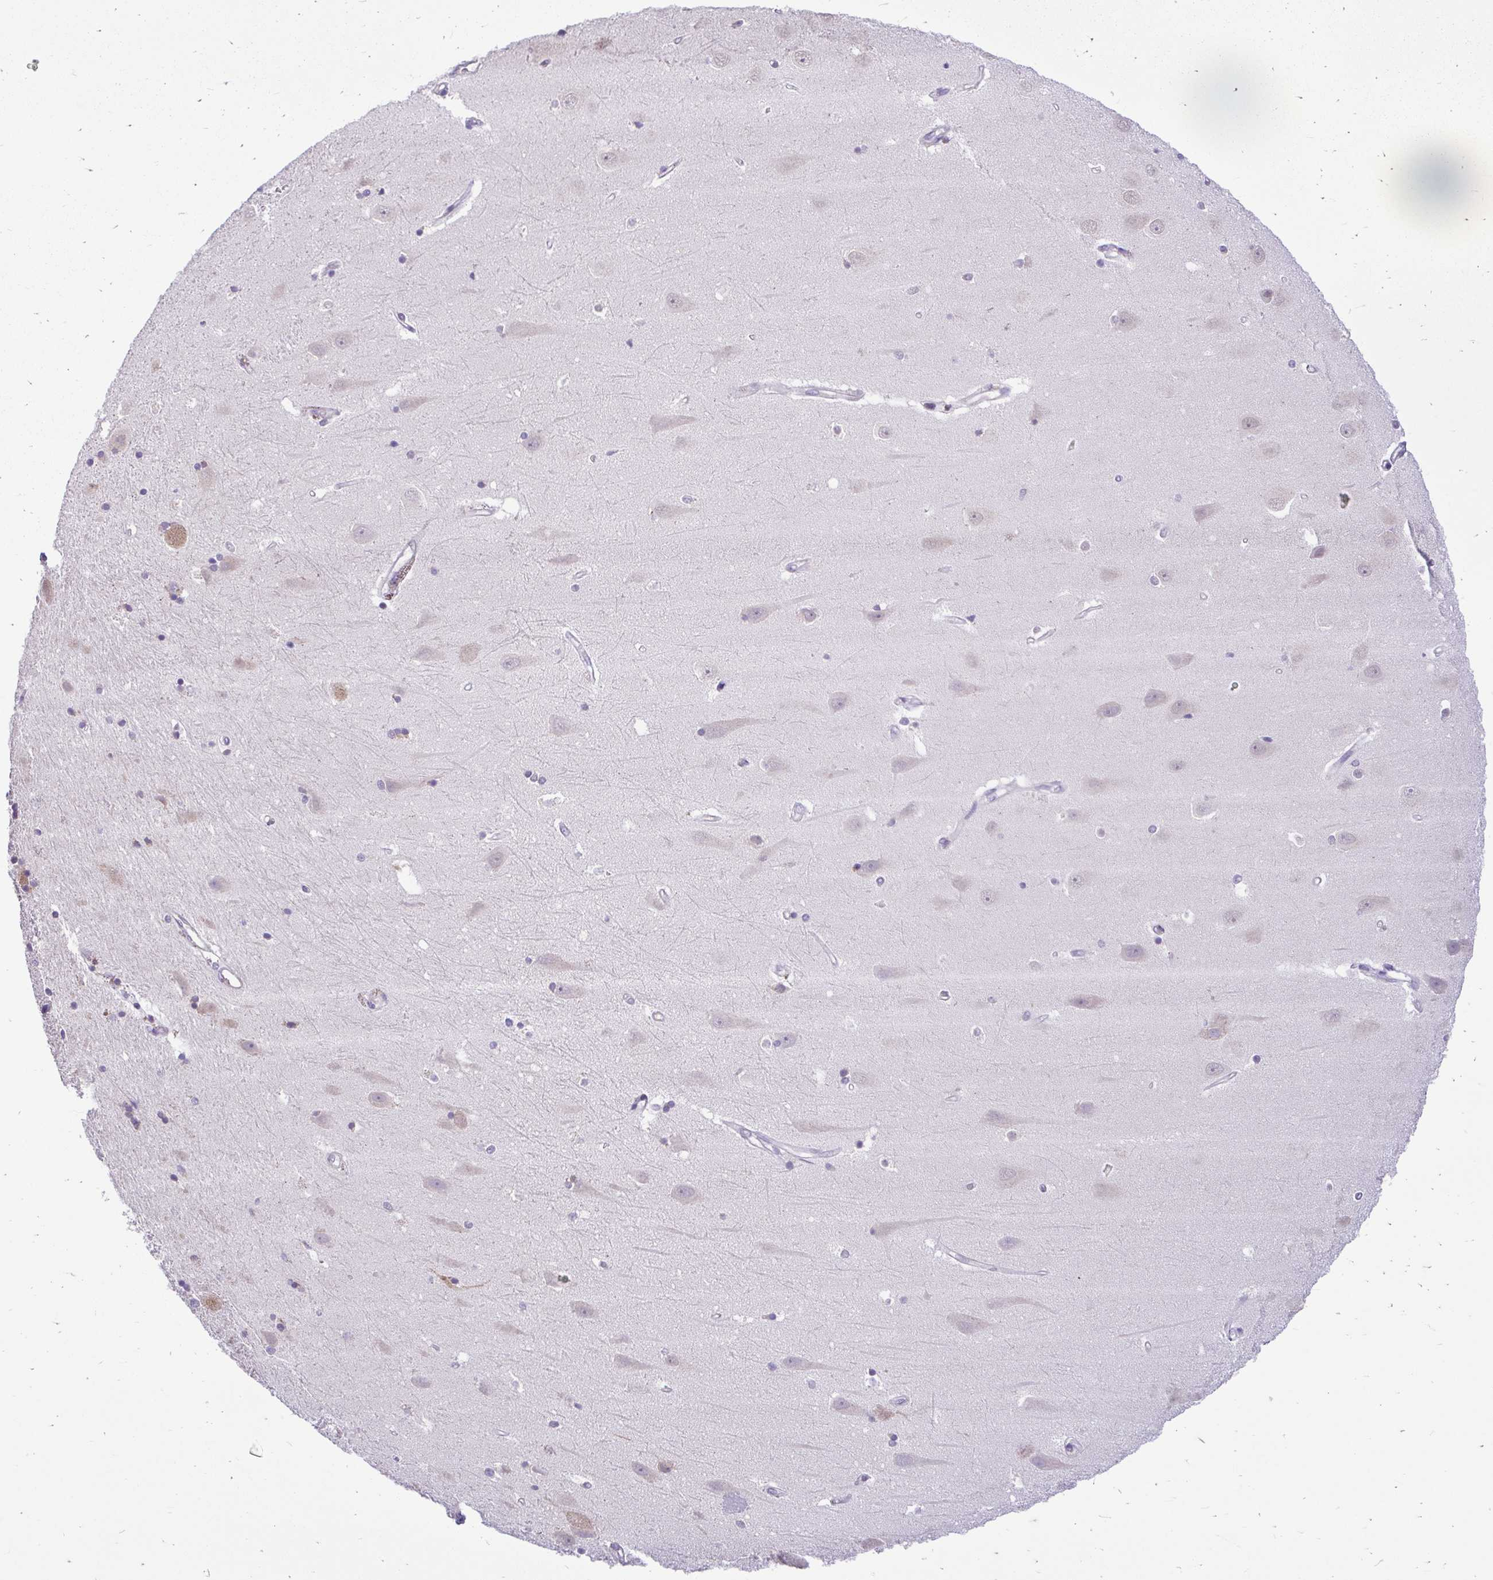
{"staining": {"intensity": "negative", "quantity": "none", "location": "none"}, "tissue": "hippocampus", "cell_type": "Glial cells", "image_type": "normal", "snomed": [{"axis": "morphology", "description": "Normal tissue, NOS"}, {"axis": "topography", "description": "Hippocampus"}], "caption": "Micrograph shows no significant protein positivity in glial cells of unremarkable hippocampus. Brightfield microscopy of immunohistochemistry stained with DAB (brown) and hematoxylin (blue), captured at high magnification.", "gene": "PYCR2", "patient": {"sex": "male", "age": 63}}